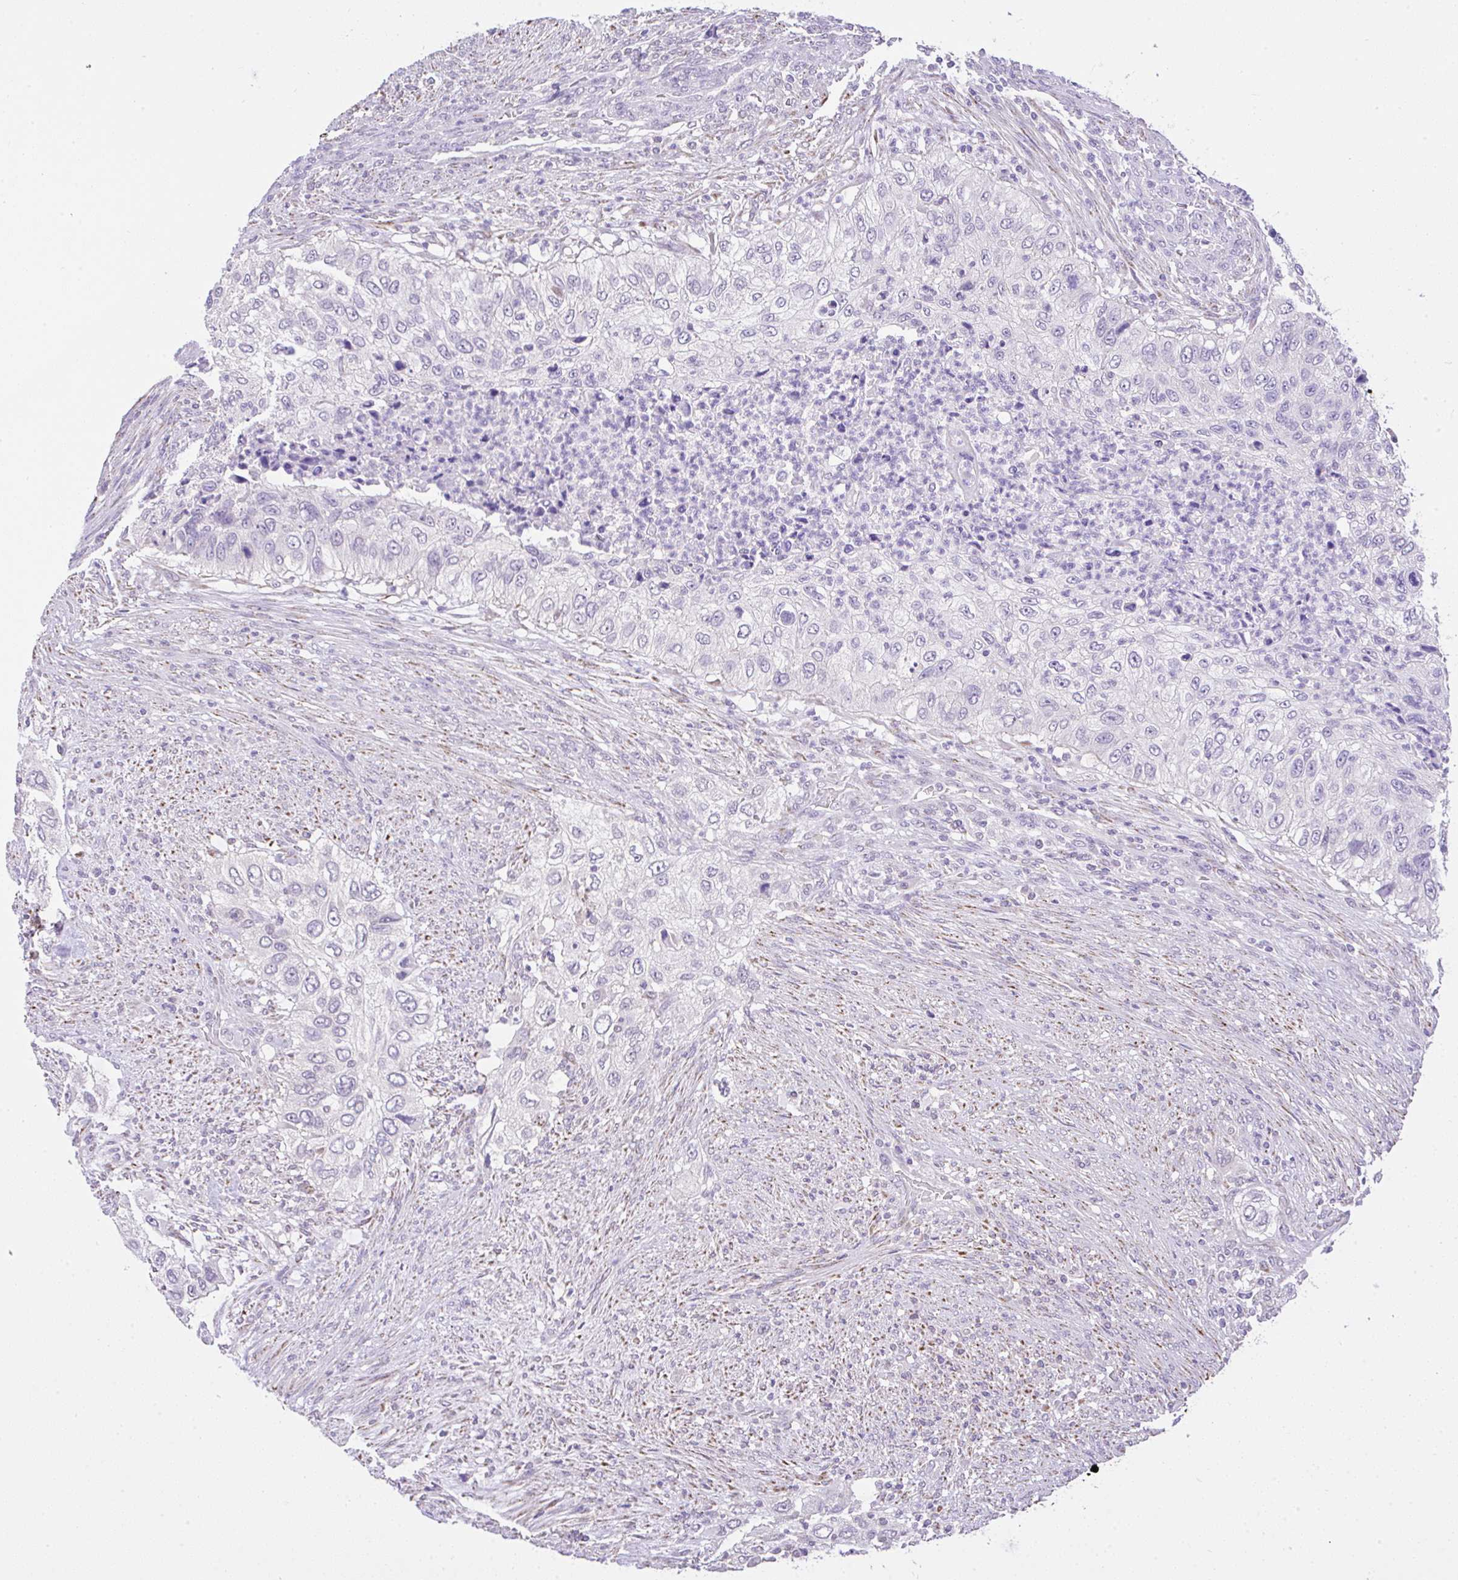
{"staining": {"intensity": "negative", "quantity": "none", "location": "none"}, "tissue": "urothelial cancer", "cell_type": "Tumor cells", "image_type": "cancer", "snomed": [{"axis": "morphology", "description": "Urothelial carcinoma, High grade"}, {"axis": "topography", "description": "Urinary bladder"}], "caption": "High-grade urothelial carcinoma was stained to show a protein in brown. There is no significant staining in tumor cells. (Brightfield microscopy of DAB (3,3'-diaminobenzidine) immunohistochemistry at high magnification).", "gene": "CTU1", "patient": {"sex": "female", "age": 60}}